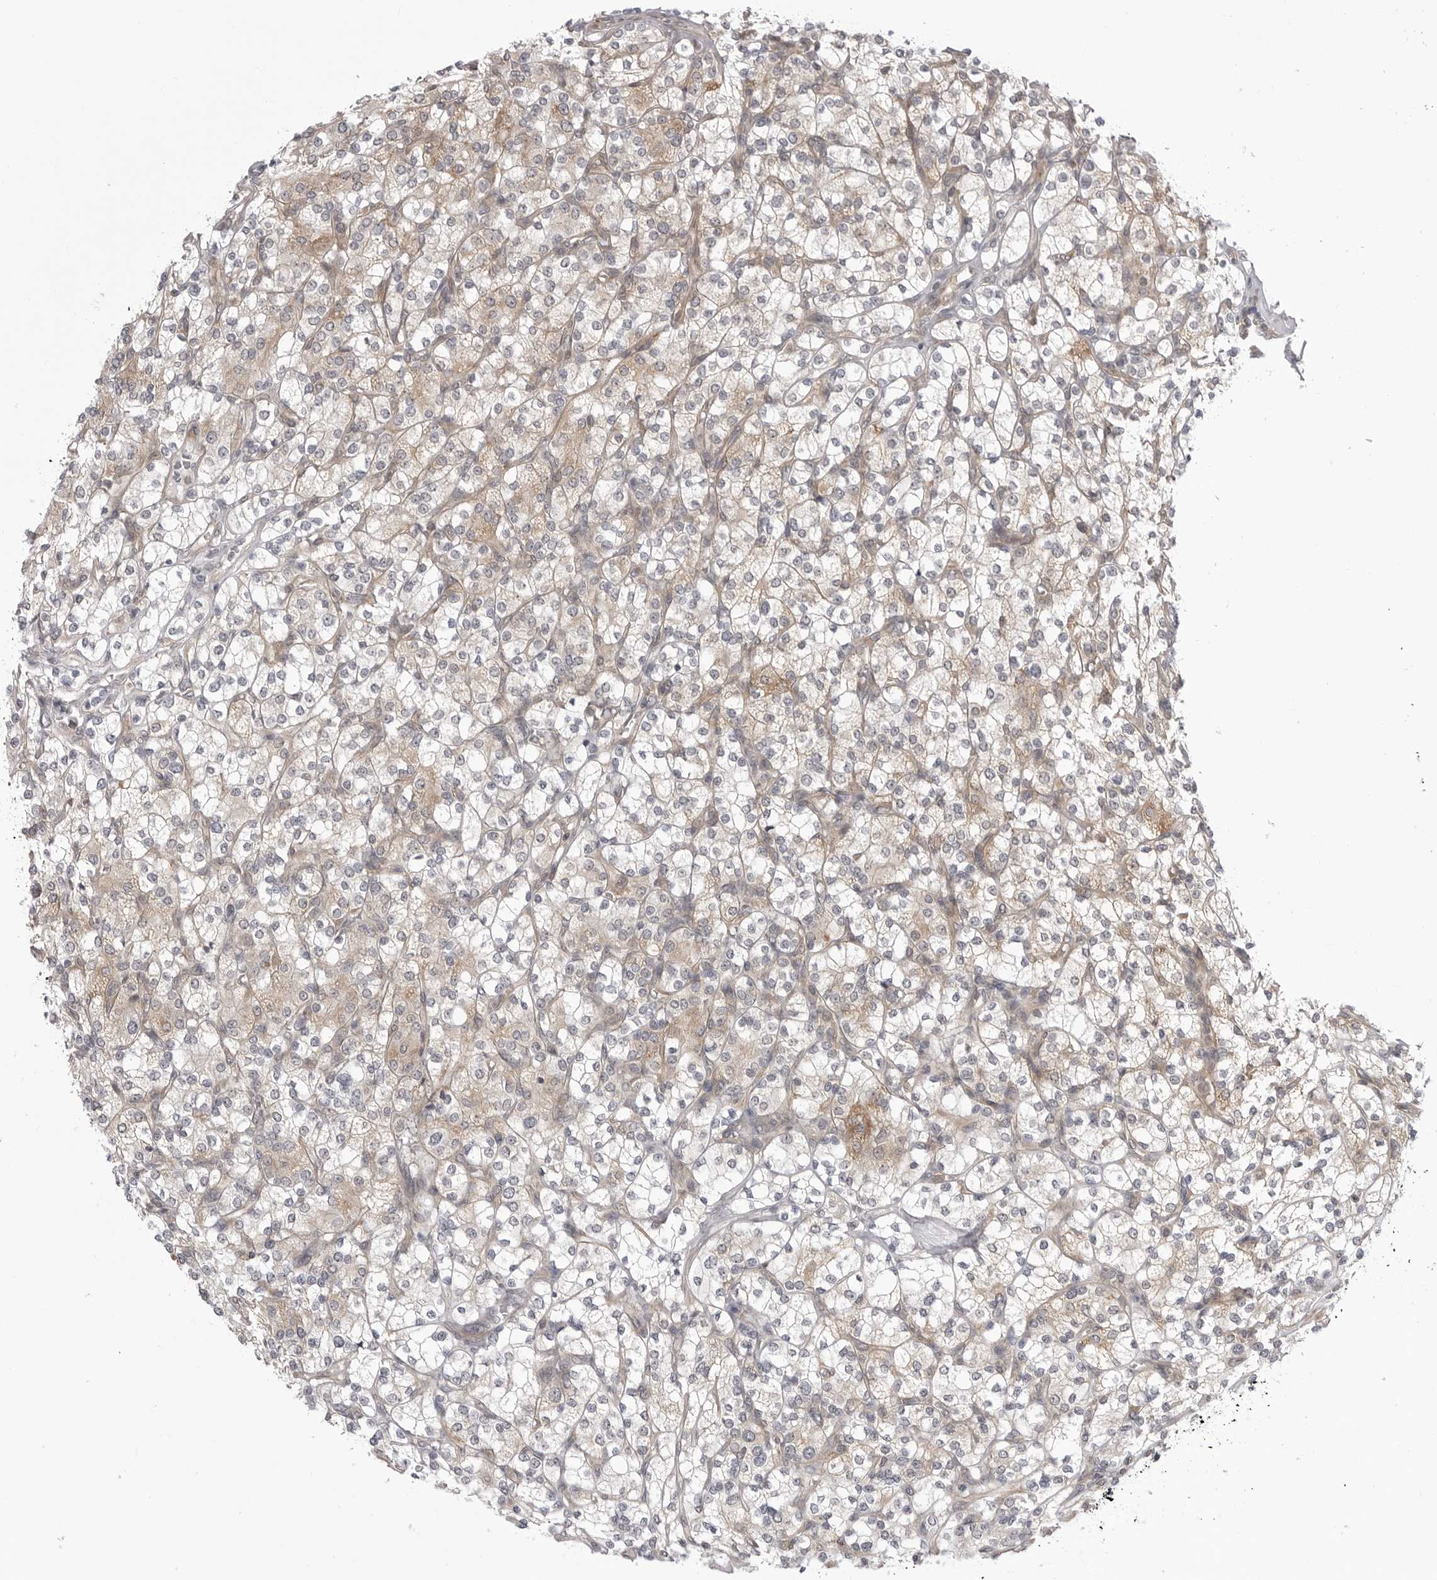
{"staining": {"intensity": "weak", "quantity": "<25%", "location": "cytoplasmic/membranous"}, "tissue": "renal cancer", "cell_type": "Tumor cells", "image_type": "cancer", "snomed": [{"axis": "morphology", "description": "Adenocarcinoma, NOS"}, {"axis": "topography", "description": "Kidney"}], "caption": "Image shows no significant protein expression in tumor cells of renal adenocarcinoma.", "gene": "CCDC18", "patient": {"sex": "male", "age": 77}}